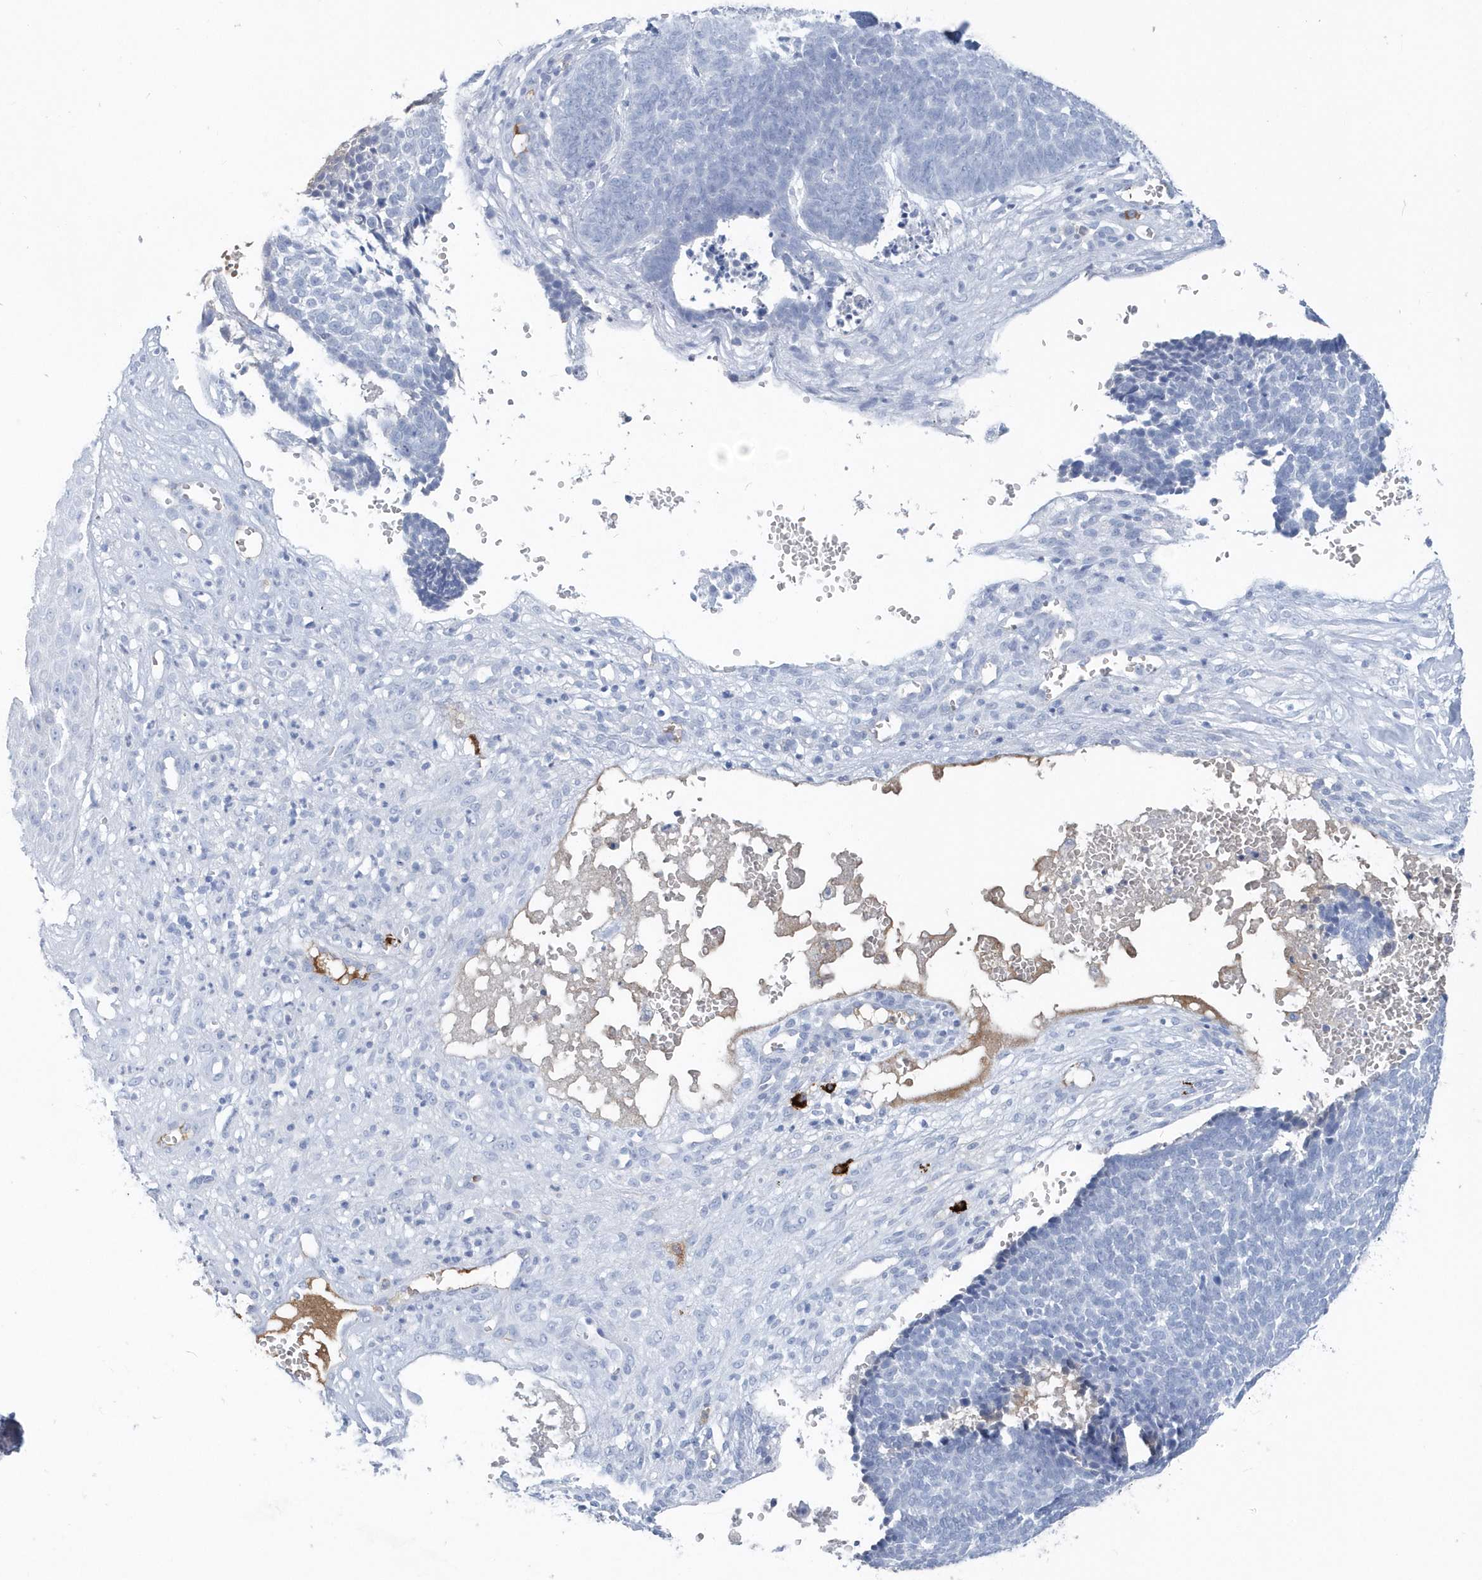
{"staining": {"intensity": "negative", "quantity": "none", "location": "none"}, "tissue": "skin cancer", "cell_type": "Tumor cells", "image_type": "cancer", "snomed": [{"axis": "morphology", "description": "Basal cell carcinoma"}, {"axis": "topography", "description": "Skin"}], "caption": "An image of human skin basal cell carcinoma is negative for staining in tumor cells.", "gene": "JCHAIN", "patient": {"sex": "male", "age": 84}}